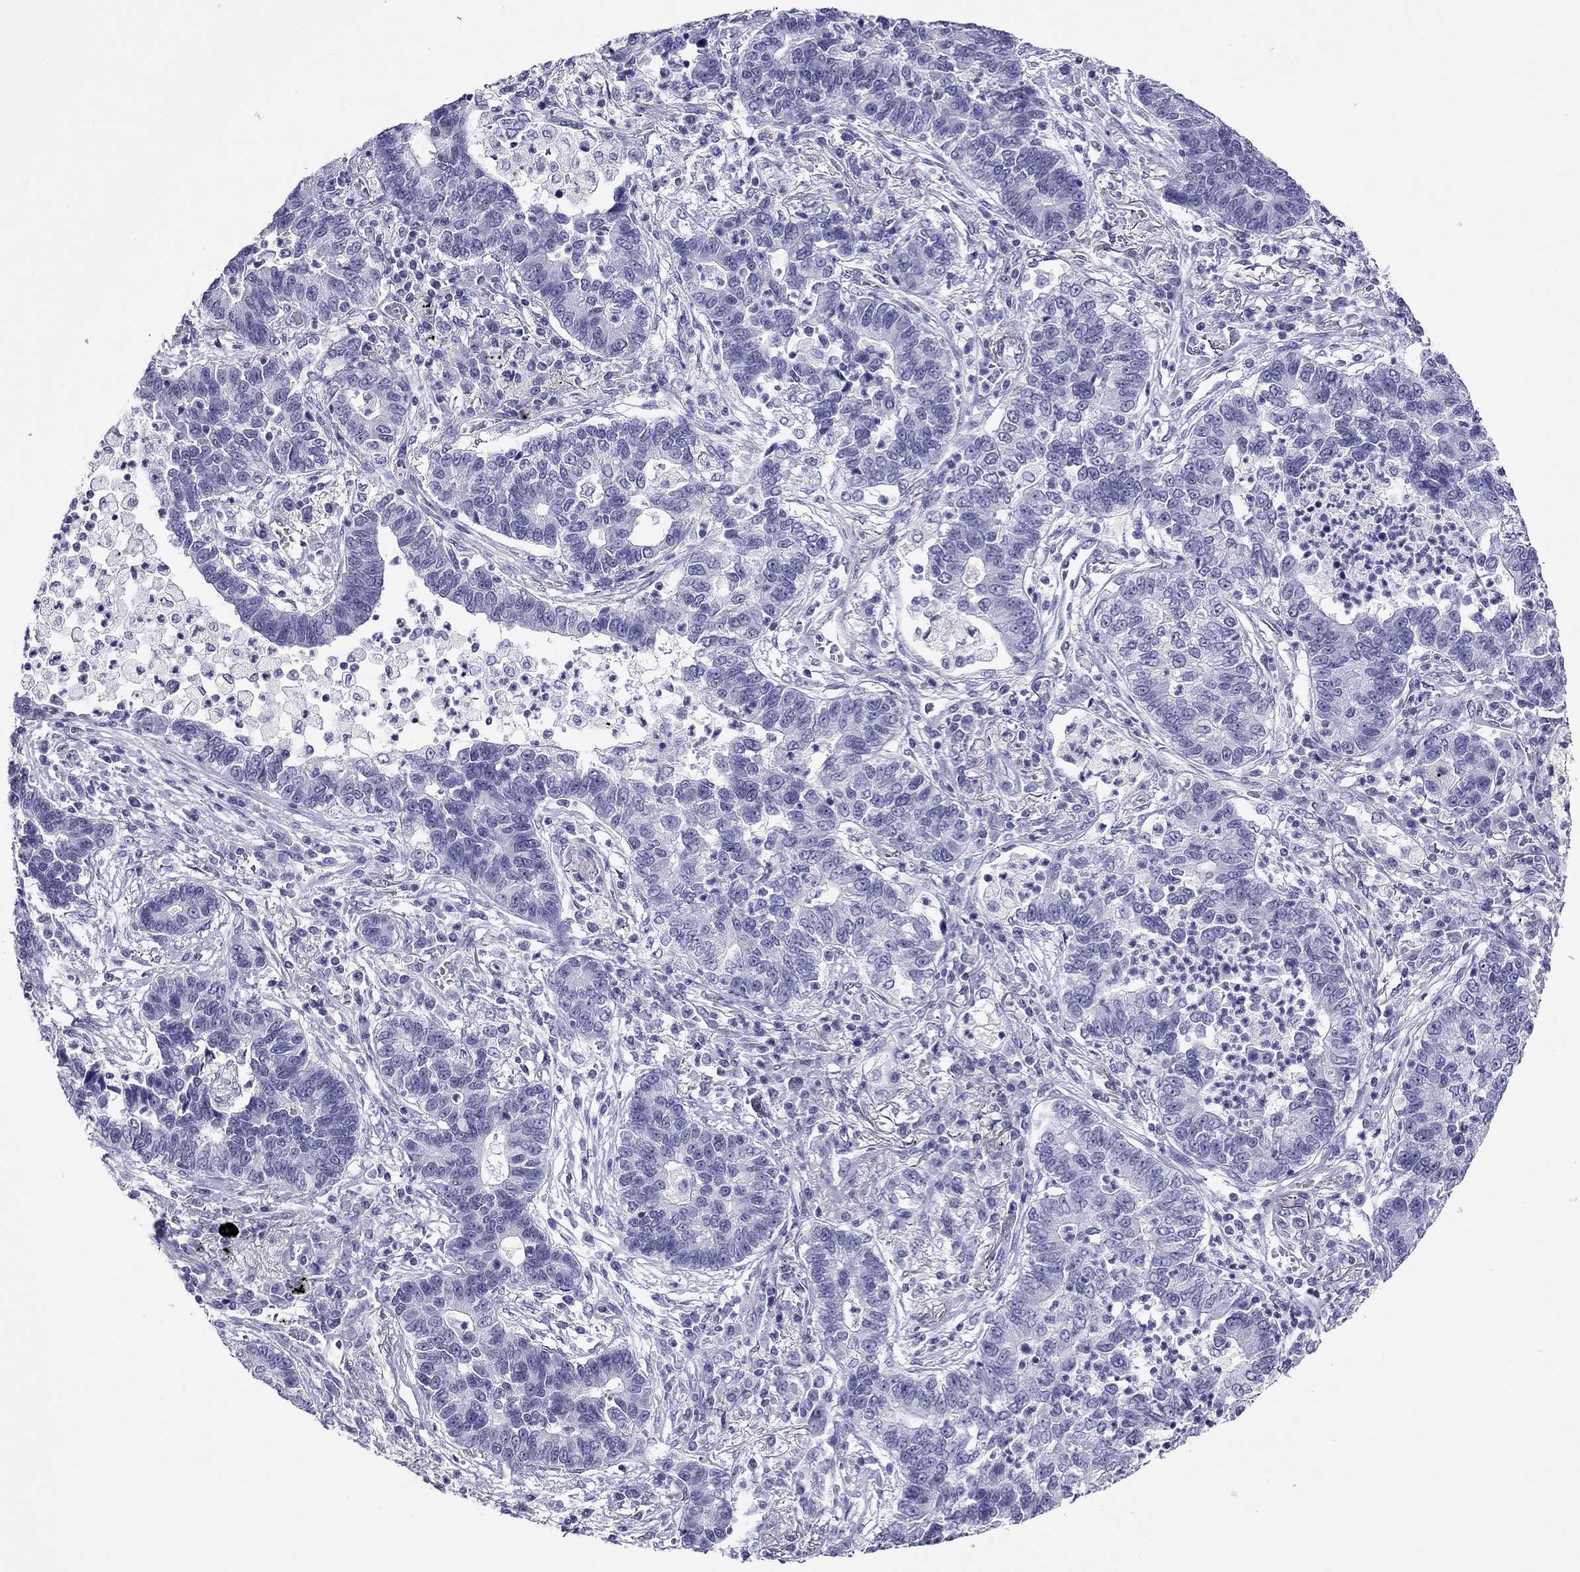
{"staining": {"intensity": "negative", "quantity": "none", "location": "none"}, "tissue": "lung cancer", "cell_type": "Tumor cells", "image_type": "cancer", "snomed": [{"axis": "morphology", "description": "Adenocarcinoma, NOS"}, {"axis": "topography", "description": "Lung"}], "caption": "DAB (3,3'-diaminobenzidine) immunohistochemical staining of lung cancer shows no significant expression in tumor cells. (Stains: DAB (3,3'-diaminobenzidine) immunohistochemistry with hematoxylin counter stain, Microscopy: brightfield microscopy at high magnification).", "gene": "MYMX", "patient": {"sex": "female", "age": 57}}